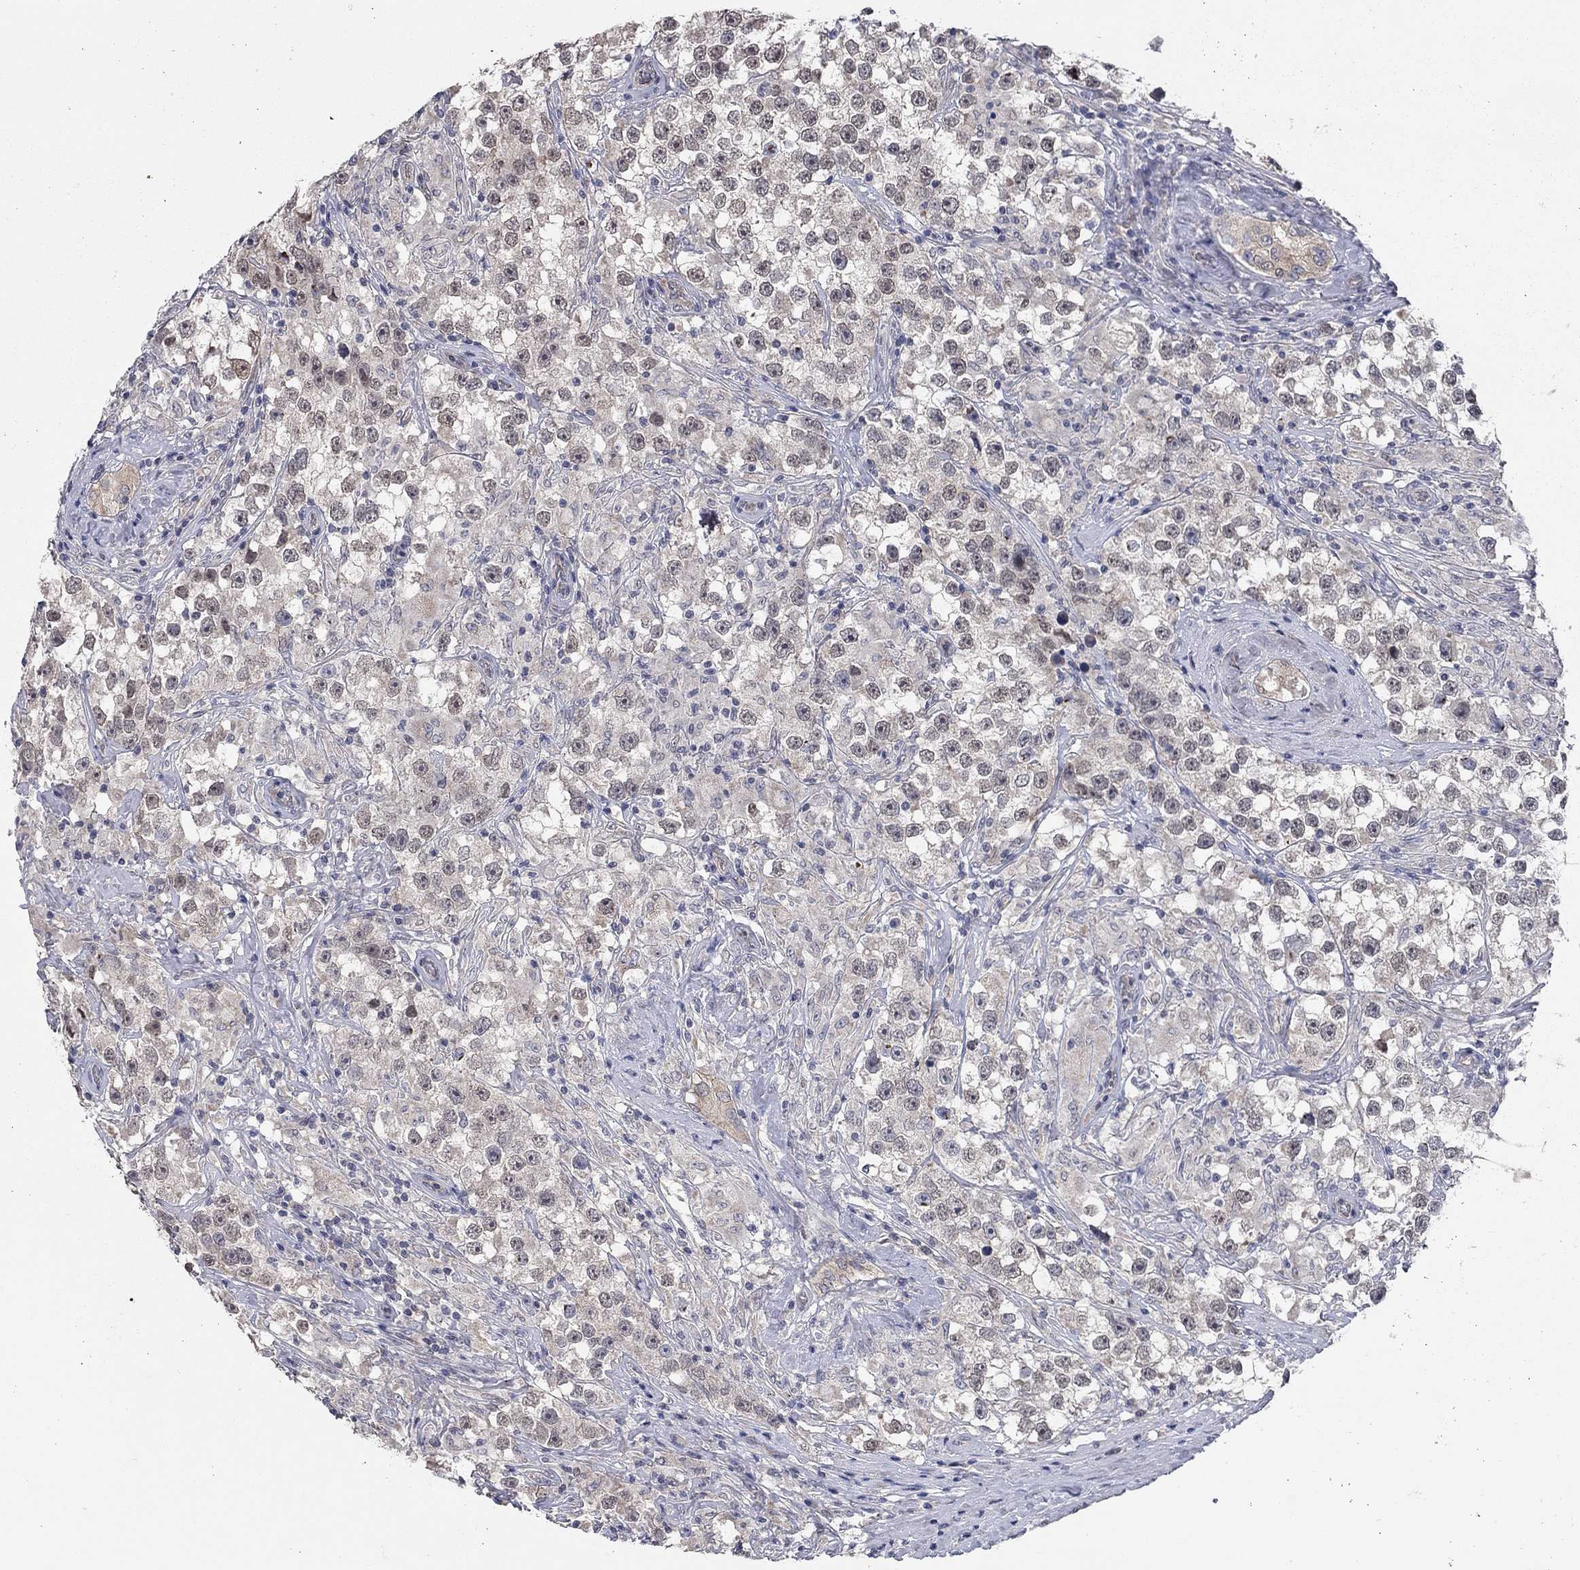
{"staining": {"intensity": "negative", "quantity": "none", "location": "none"}, "tissue": "testis cancer", "cell_type": "Tumor cells", "image_type": "cancer", "snomed": [{"axis": "morphology", "description": "Seminoma, NOS"}, {"axis": "topography", "description": "Testis"}], "caption": "DAB immunohistochemical staining of testis seminoma displays no significant staining in tumor cells.", "gene": "WASF3", "patient": {"sex": "male", "age": 46}}